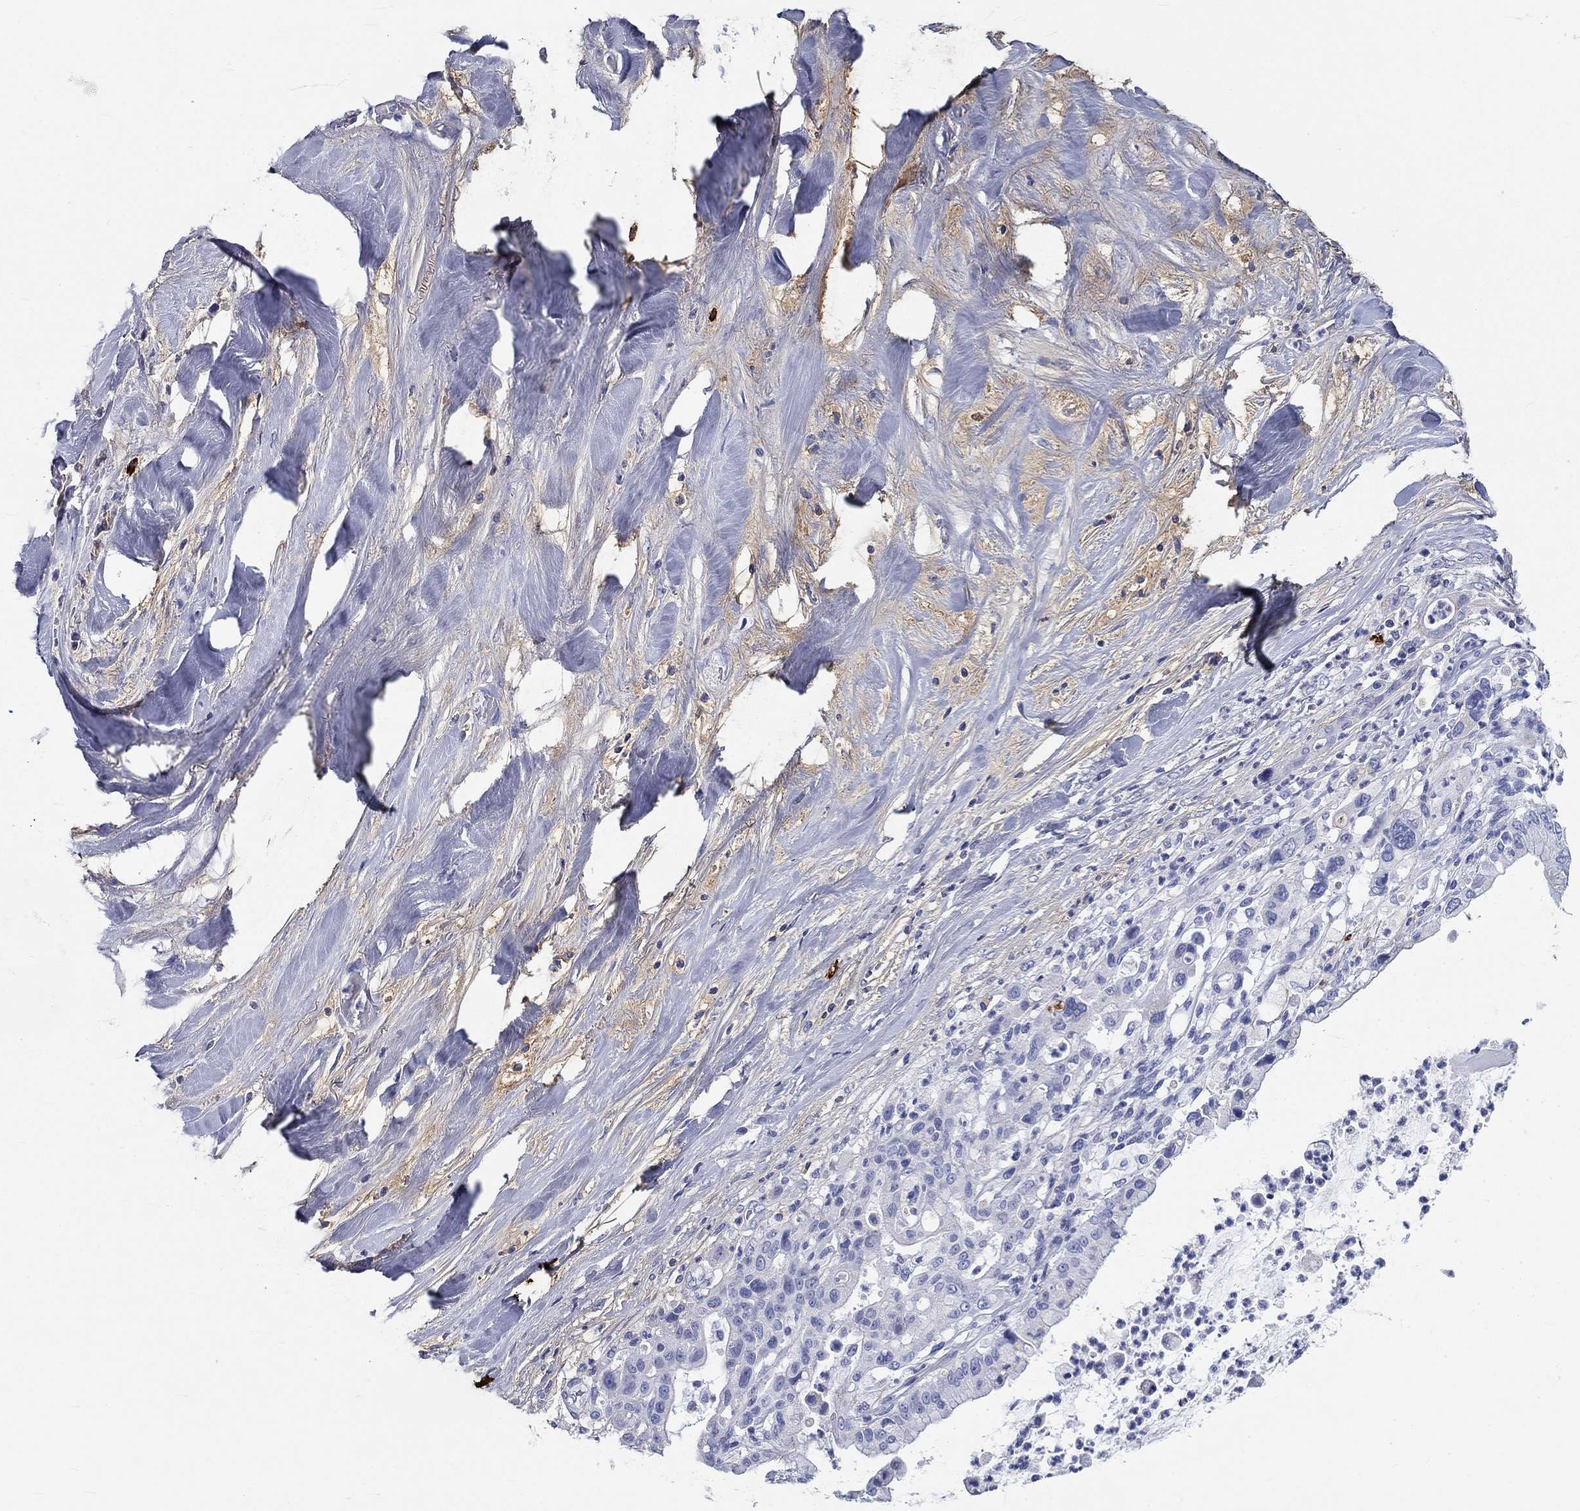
{"staining": {"intensity": "negative", "quantity": "none", "location": "none"}, "tissue": "liver cancer", "cell_type": "Tumor cells", "image_type": "cancer", "snomed": [{"axis": "morphology", "description": "Cholangiocarcinoma"}, {"axis": "topography", "description": "Liver"}], "caption": "High magnification brightfield microscopy of liver cholangiocarcinoma stained with DAB (3,3'-diaminobenzidine) (brown) and counterstained with hematoxylin (blue): tumor cells show no significant expression. Nuclei are stained in blue.", "gene": "CD40LG", "patient": {"sex": "female", "age": 54}}